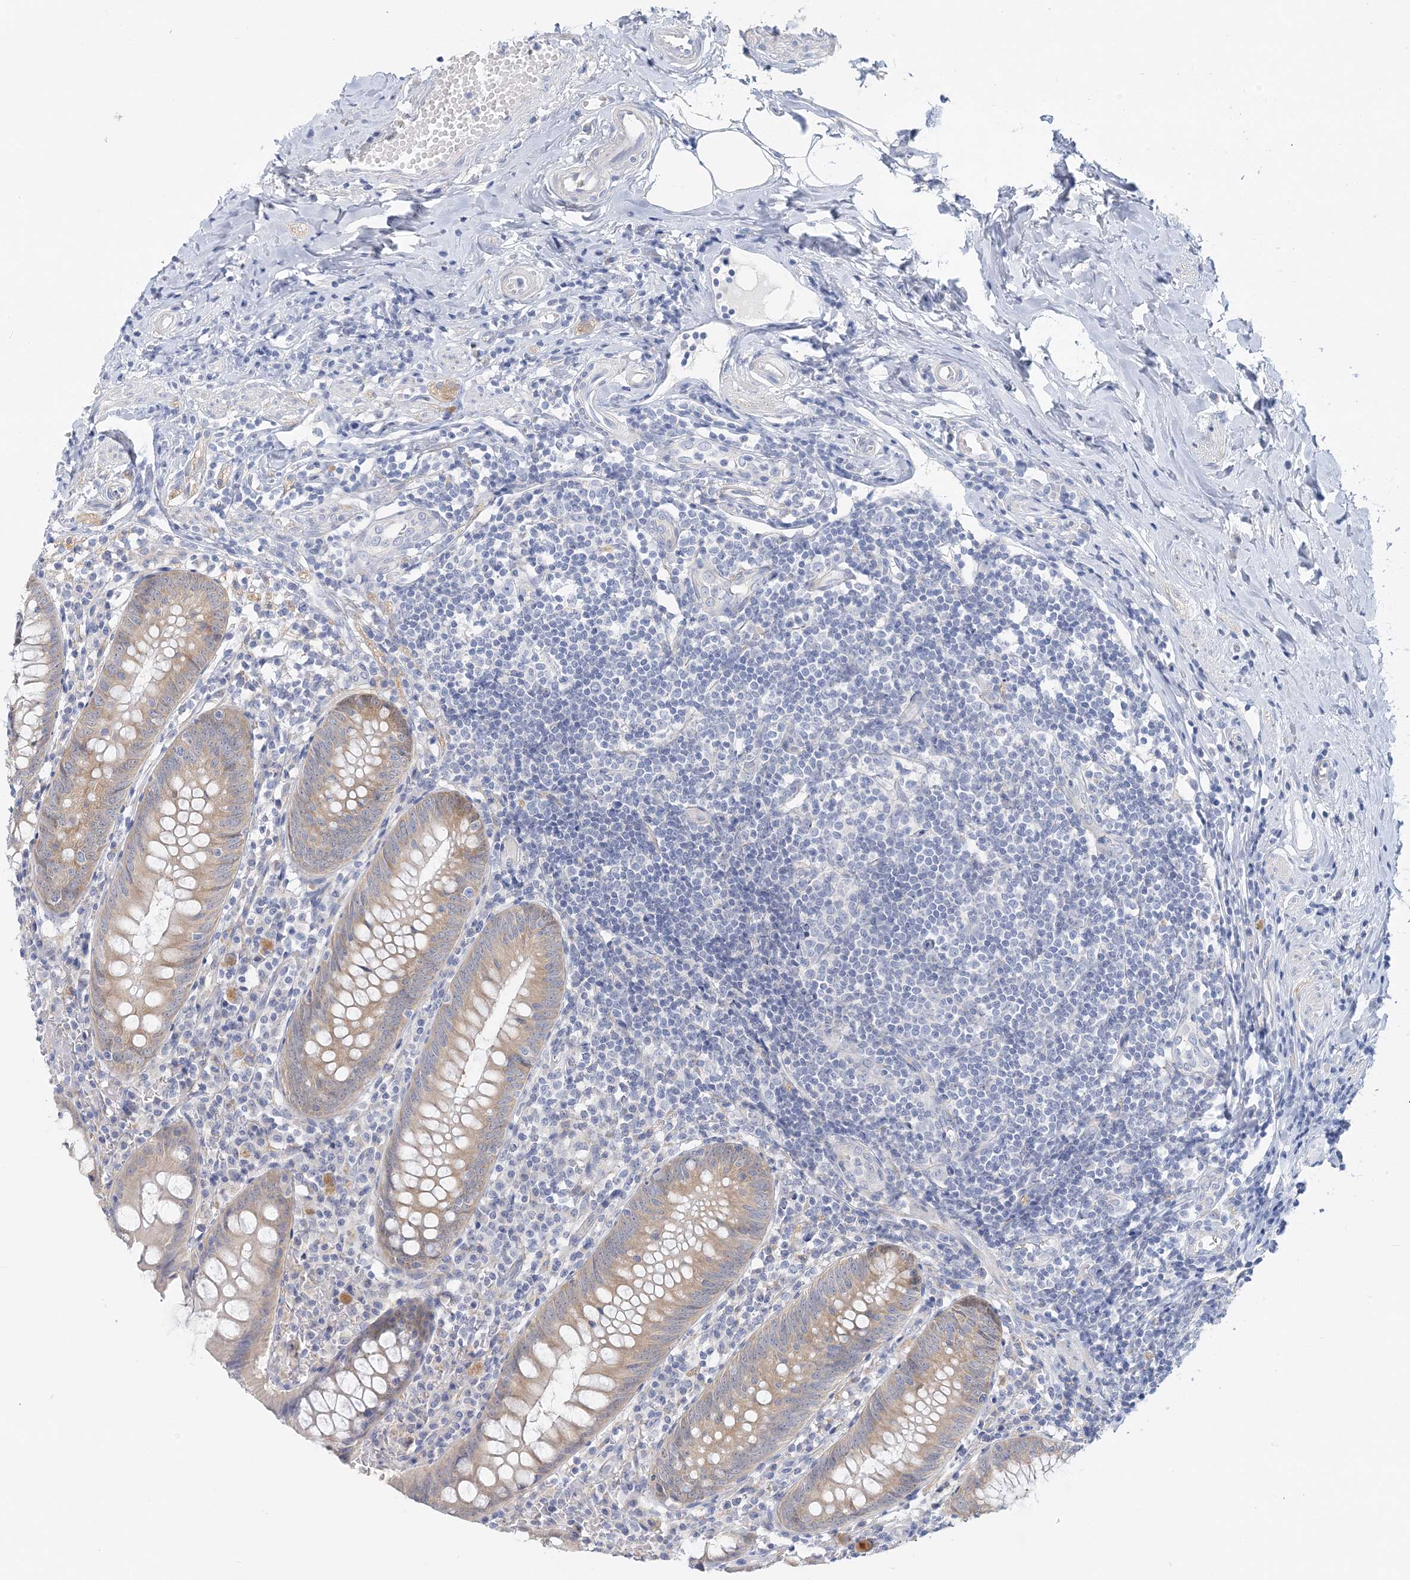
{"staining": {"intensity": "moderate", "quantity": "25%-75%", "location": "cytoplasmic/membranous"}, "tissue": "appendix", "cell_type": "Glandular cells", "image_type": "normal", "snomed": [{"axis": "morphology", "description": "Normal tissue, NOS"}, {"axis": "topography", "description": "Appendix"}], "caption": "Human appendix stained with a brown dye exhibits moderate cytoplasmic/membranous positive expression in approximately 25%-75% of glandular cells.", "gene": "ENSG00000288637", "patient": {"sex": "female", "age": 54}}